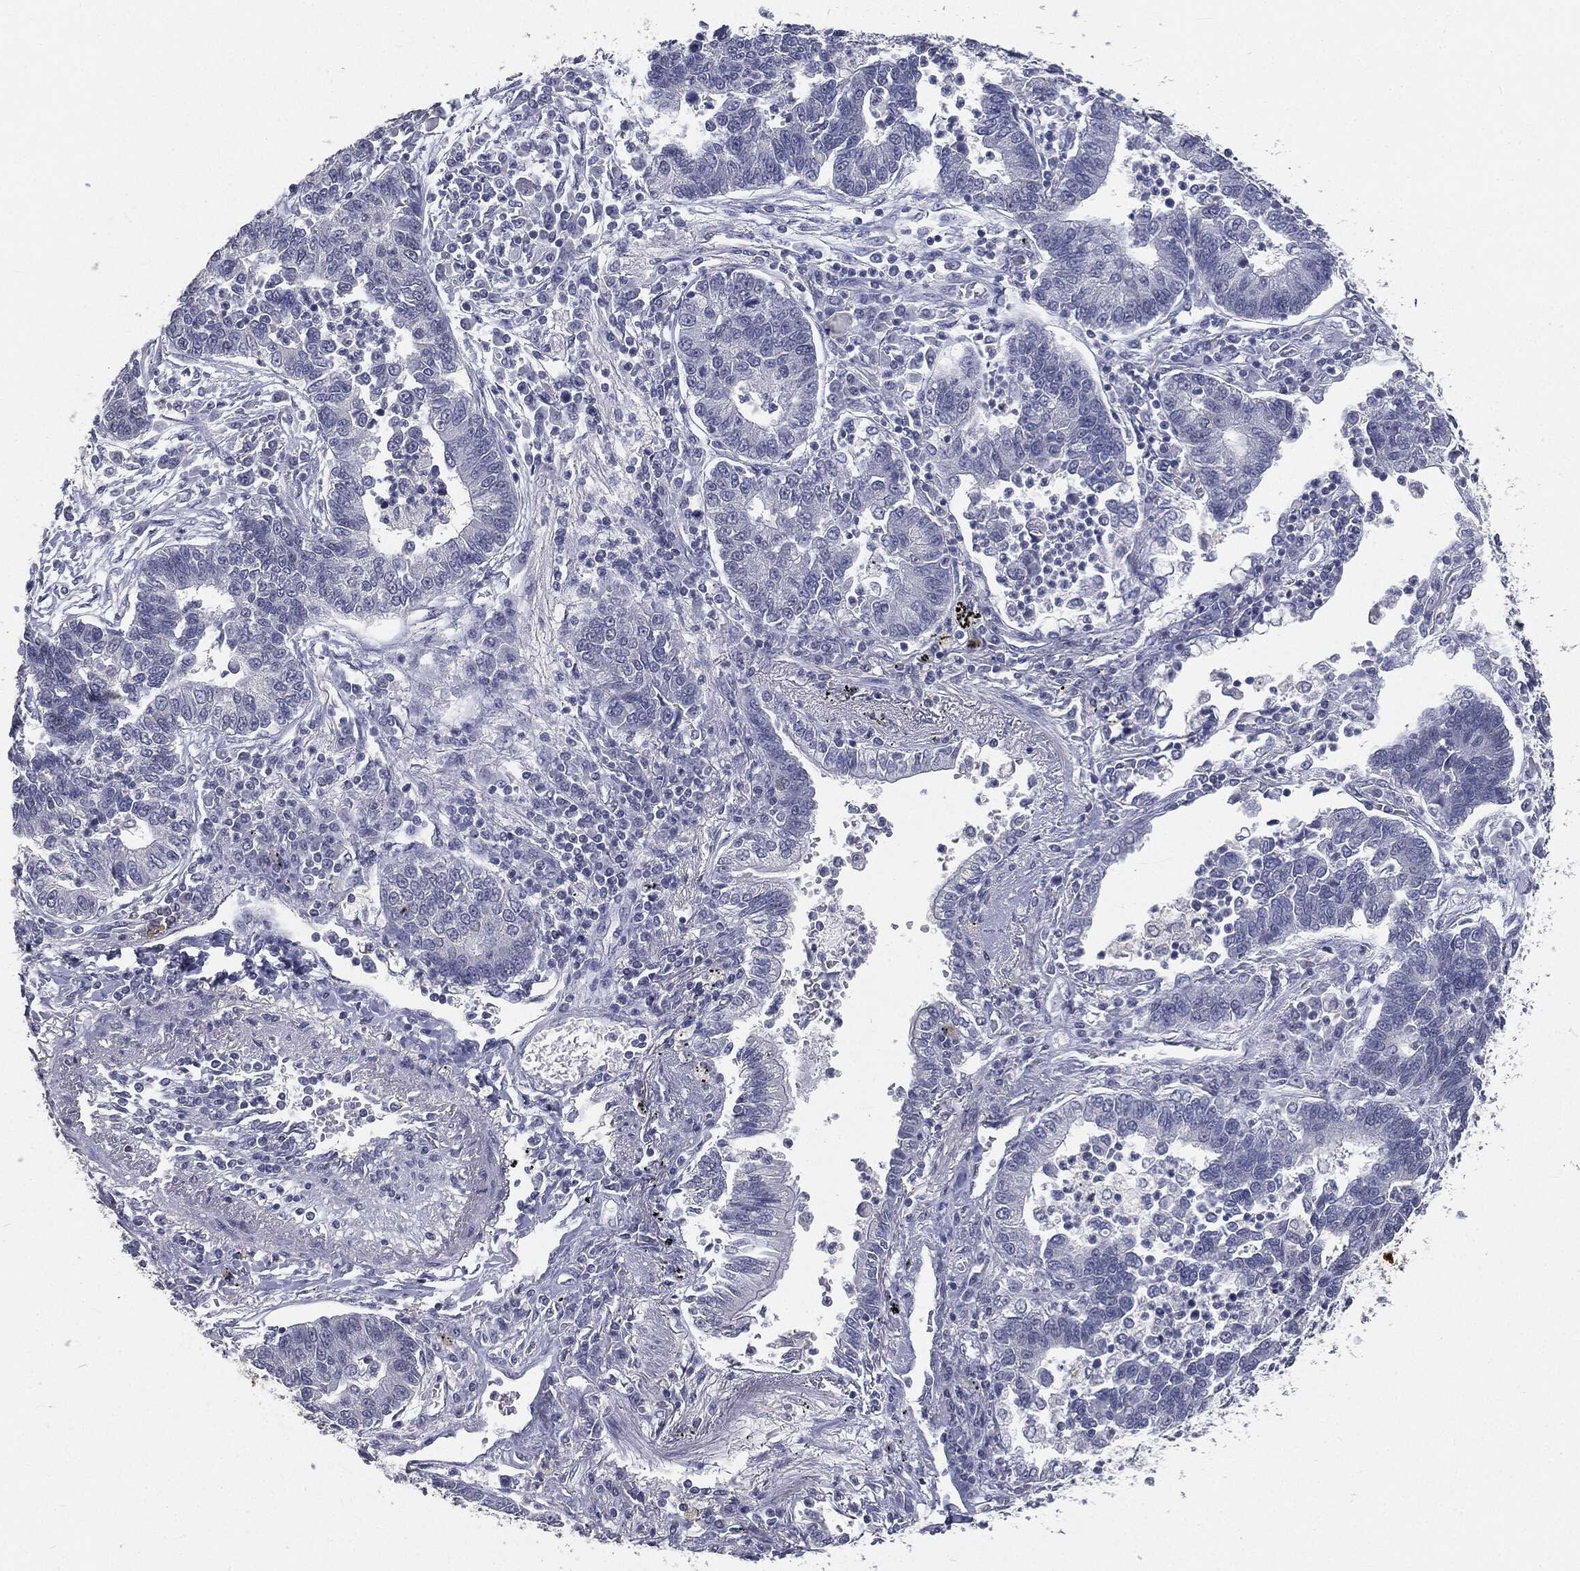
{"staining": {"intensity": "negative", "quantity": "none", "location": "none"}, "tissue": "lung cancer", "cell_type": "Tumor cells", "image_type": "cancer", "snomed": [{"axis": "morphology", "description": "Adenocarcinoma, NOS"}, {"axis": "topography", "description": "Lung"}], "caption": "IHC photomicrograph of human adenocarcinoma (lung) stained for a protein (brown), which reveals no staining in tumor cells. (DAB immunohistochemistry (IHC) with hematoxylin counter stain).", "gene": "SLC2A2", "patient": {"sex": "female", "age": 57}}